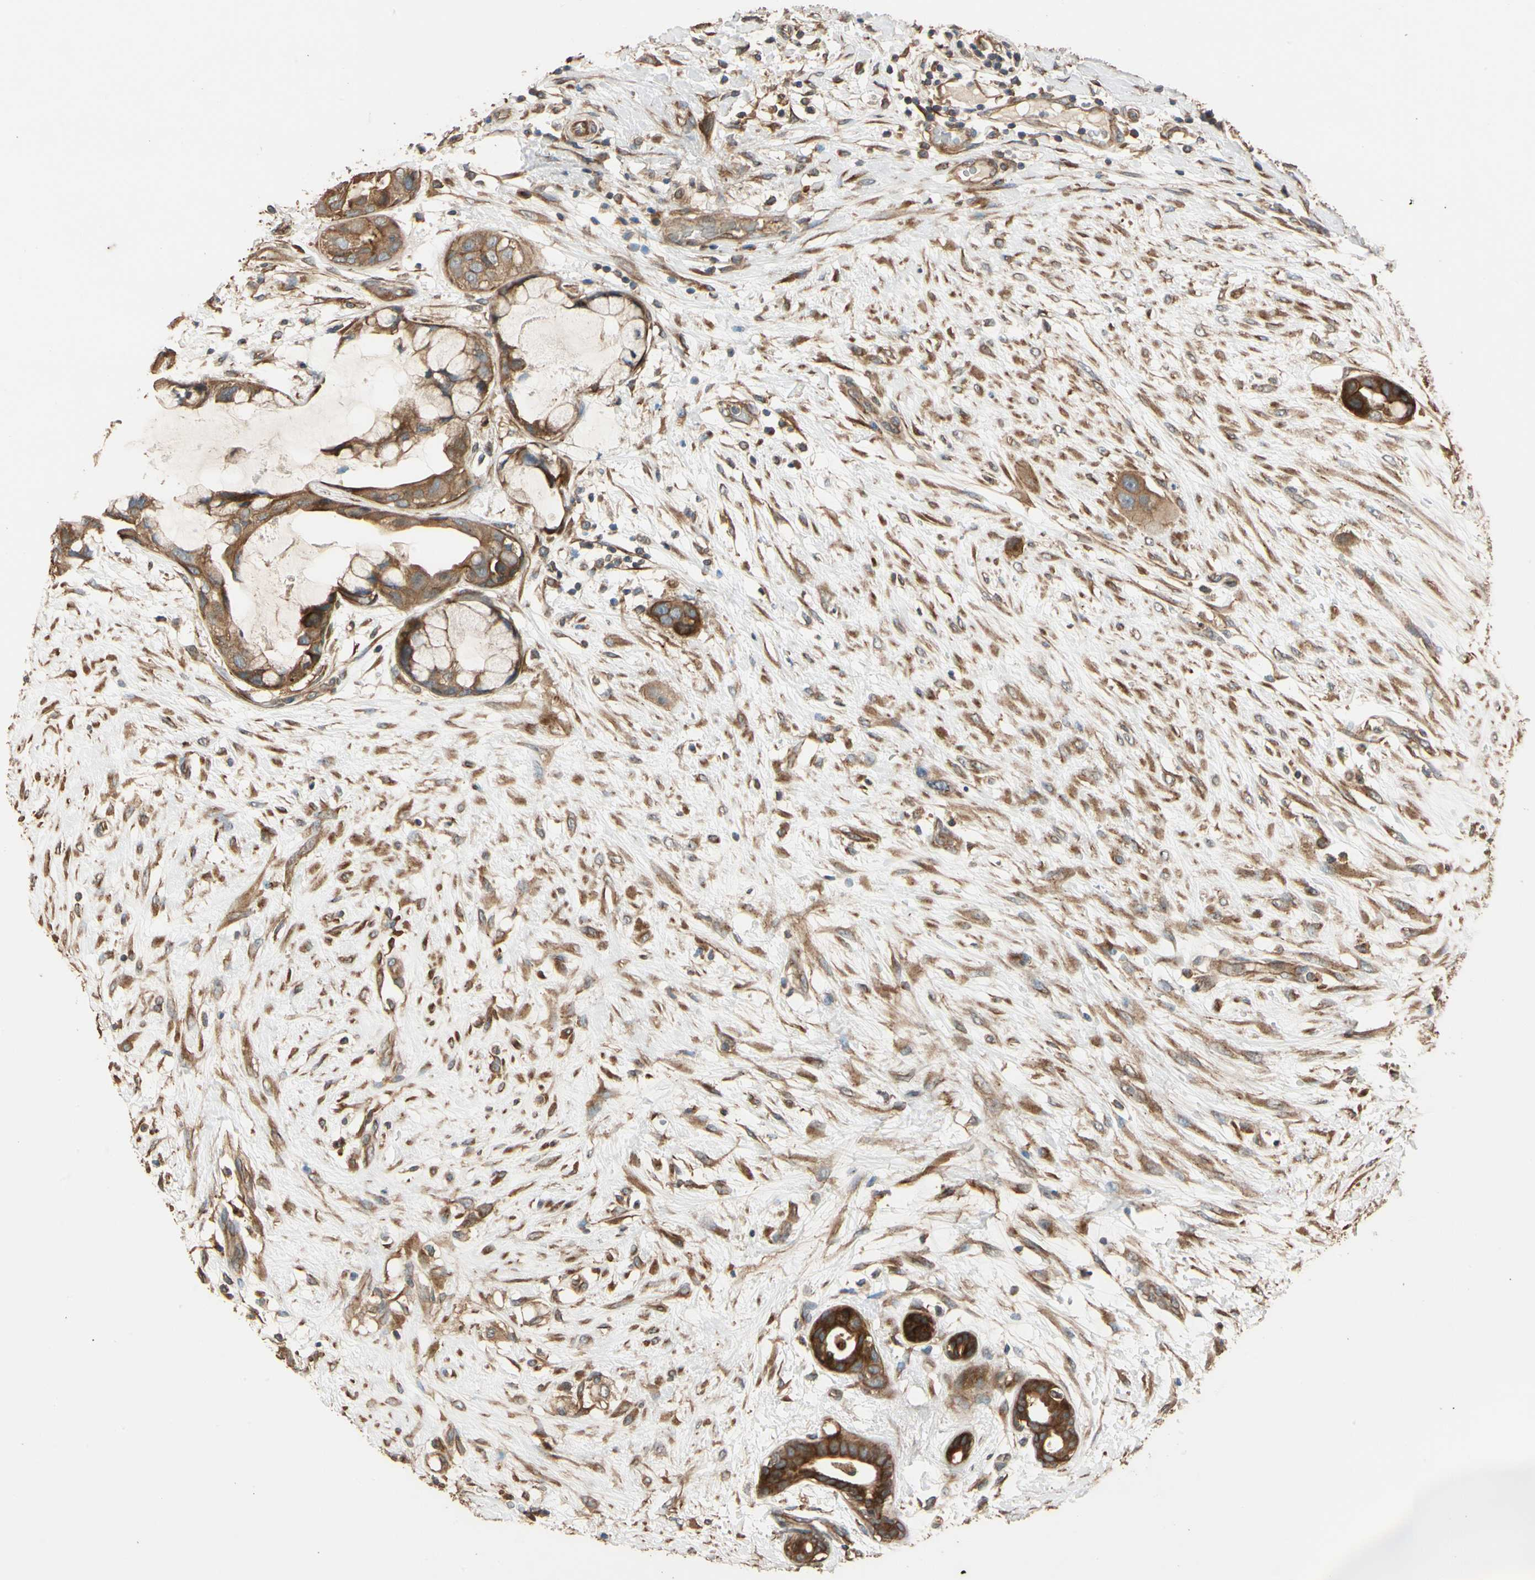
{"staining": {"intensity": "strong", "quantity": ">75%", "location": "cytoplasmic/membranous"}, "tissue": "breast cancer", "cell_type": "Tumor cells", "image_type": "cancer", "snomed": [{"axis": "morphology", "description": "Duct carcinoma"}, {"axis": "topography", "description": "Breast"}], "caption": "A brown stain shows strong cytoplasmic/membranous staining of a protein in human invasive ductal carcinoma (breast) tumor cells. The protein of interest is stained brown, and the nuclei are stained in blue (DAB (3,3'-diaminobenzidine) IHC with brightfield microscopy, high magnification).", "gene": "MGRN1", "patient": {"sex": "female", "age": 40}}